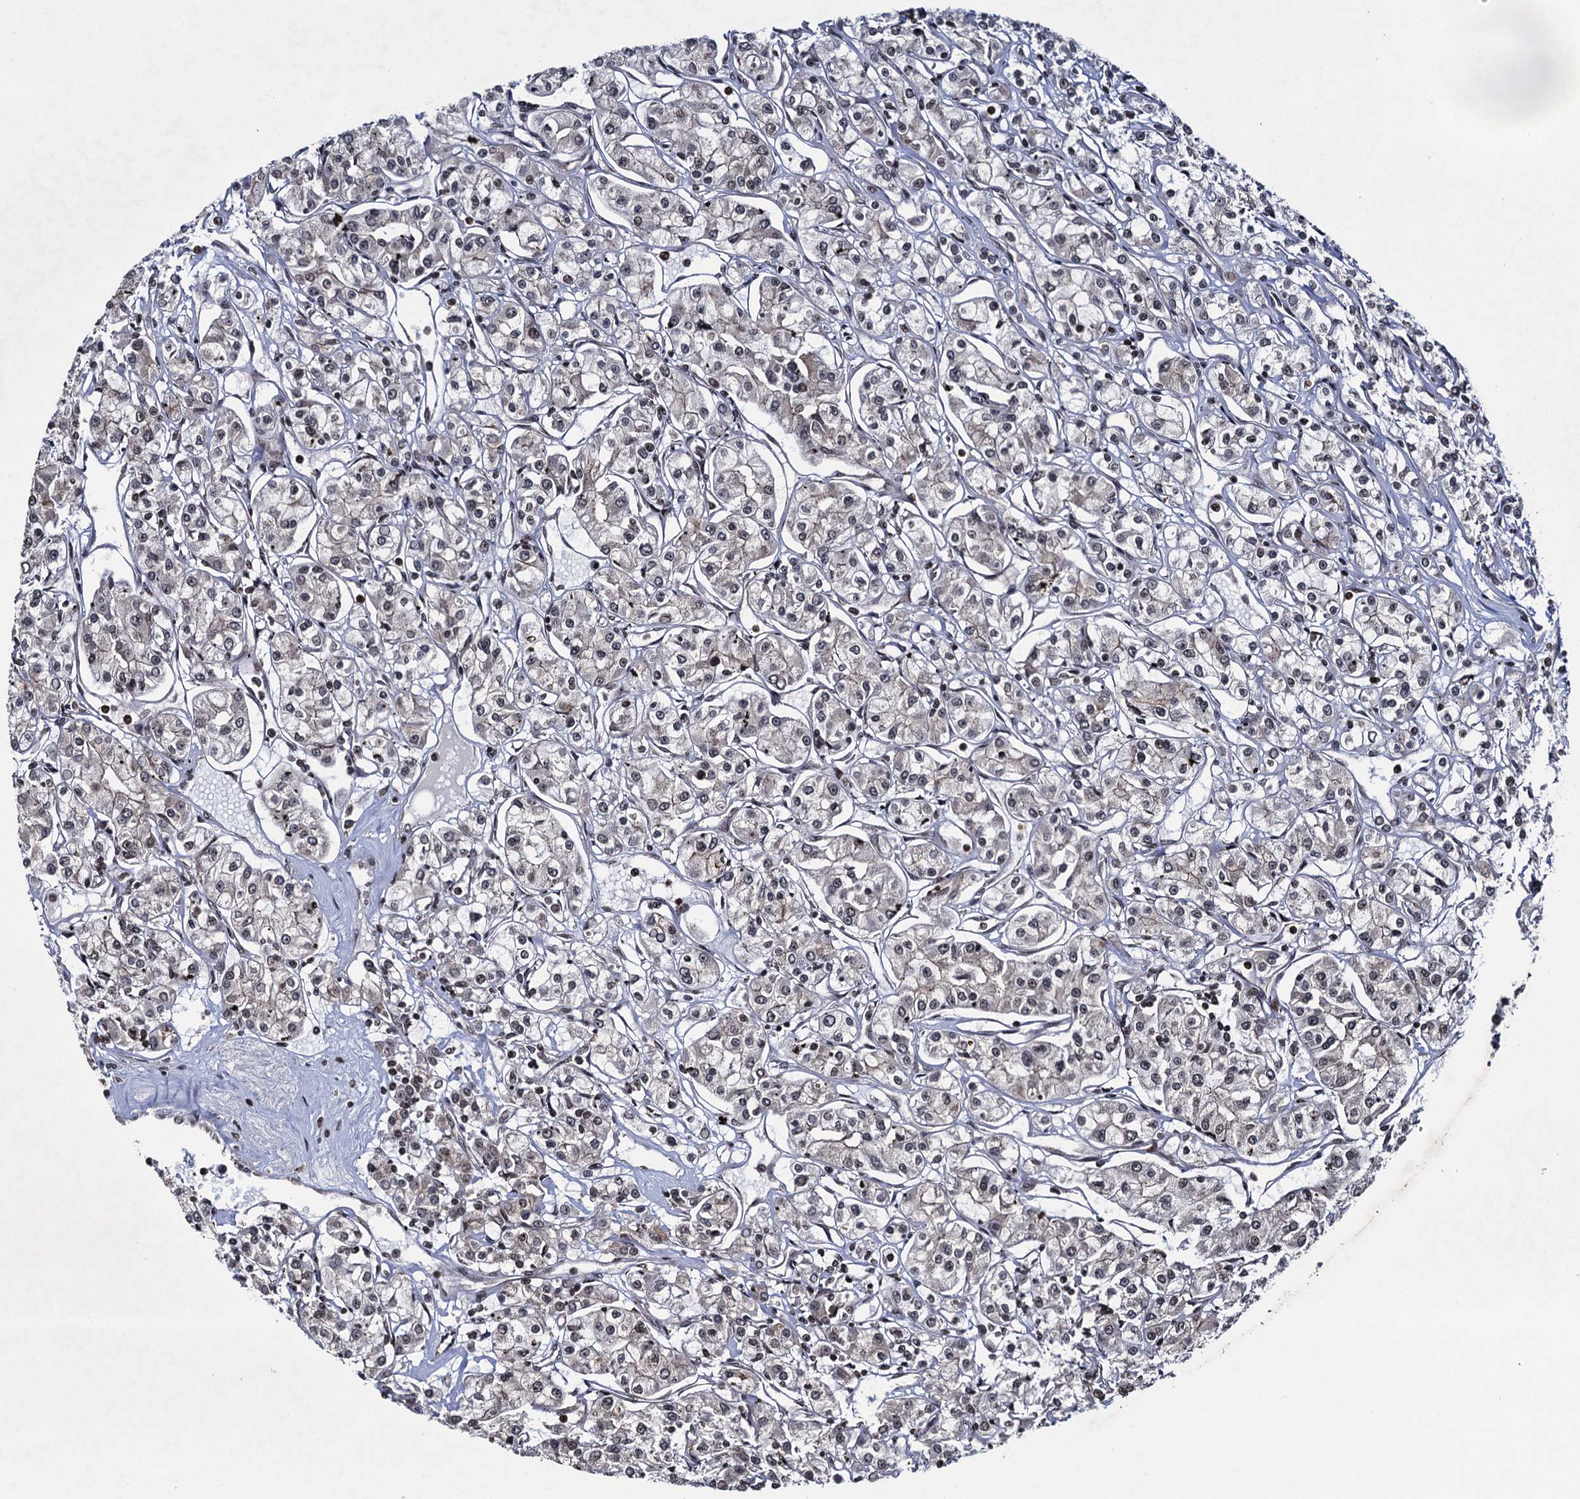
{"staining": {"intensity": "weak", "quantity": ">75%", "location": "nuclear"}, "tissue": "renal cancer", "cell_type": "Tumor cells", "image_type": "cancer", "snomed": [{"axis": "morphology", "description": "Adenocarcinoma, NOS"}, {"axis": "topography", "description": "Kidney"}], "caption": "About >75% of tumor cells in adenocarcinoma (renal) show weak nuclear protein staining as visualized by brown immunohistochemical staining.", "gene": "ZNF169", "patient": {"sex": "female", "age": 59}}